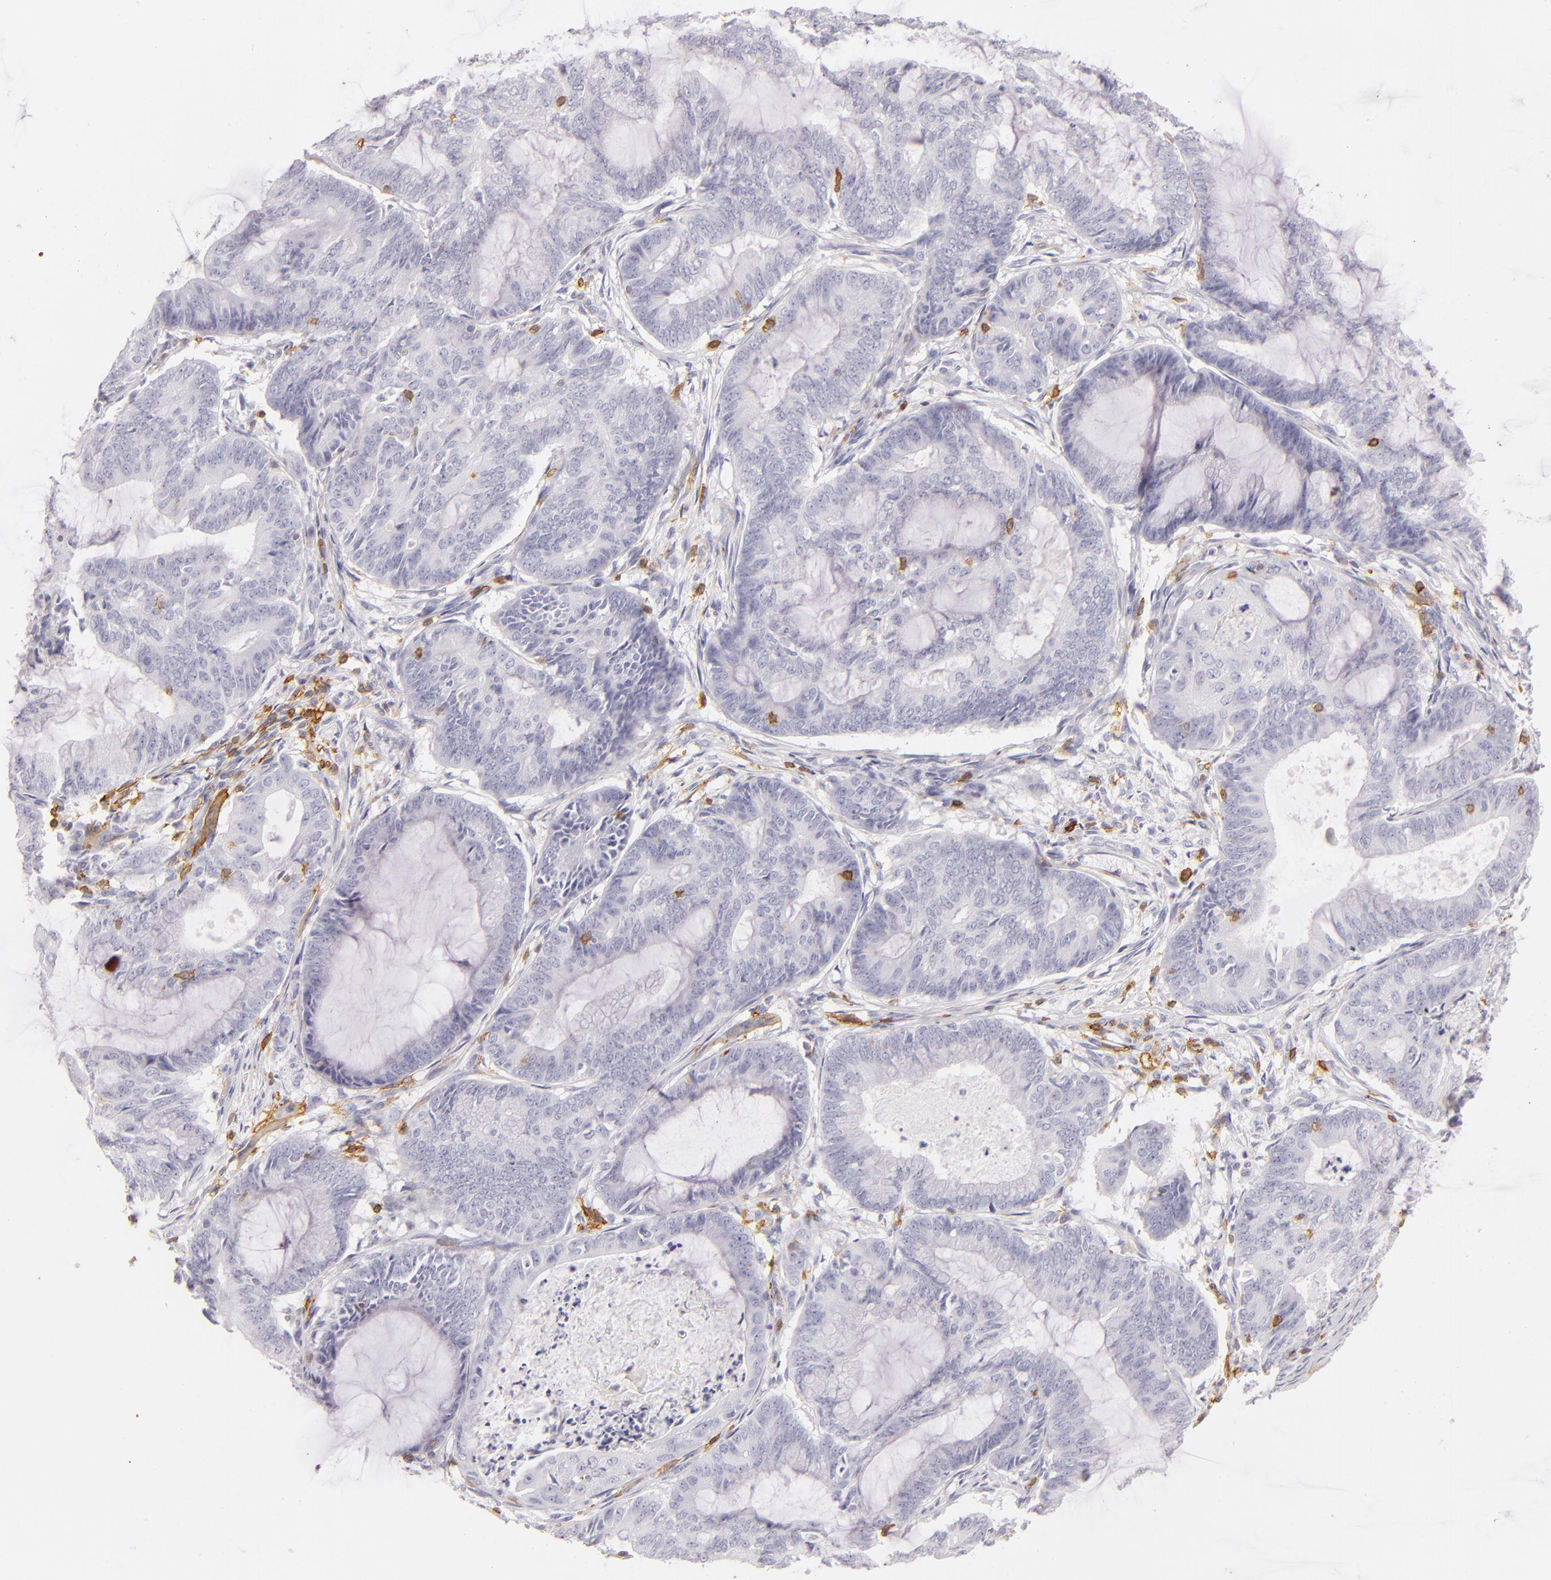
{"staining": {"intensity": "negative", "quantity": "none", "location": "none"}, "tissue": "endometrial cancer", "cell_type": "Tumor cells", "image_type": "cancer", "snomed": [{"axis": "morphology", "description": "Adenocarcinoma, NOS"}, {"axis": "topography", "description": "Endometrium"}], "caption": "Immunohistochemical staining of endometrial cancer (adenocarcinoma) displays no significant positivity in tumor cells.", "gene": "LAT", "patient": {"sex": "female", "age": 63}}